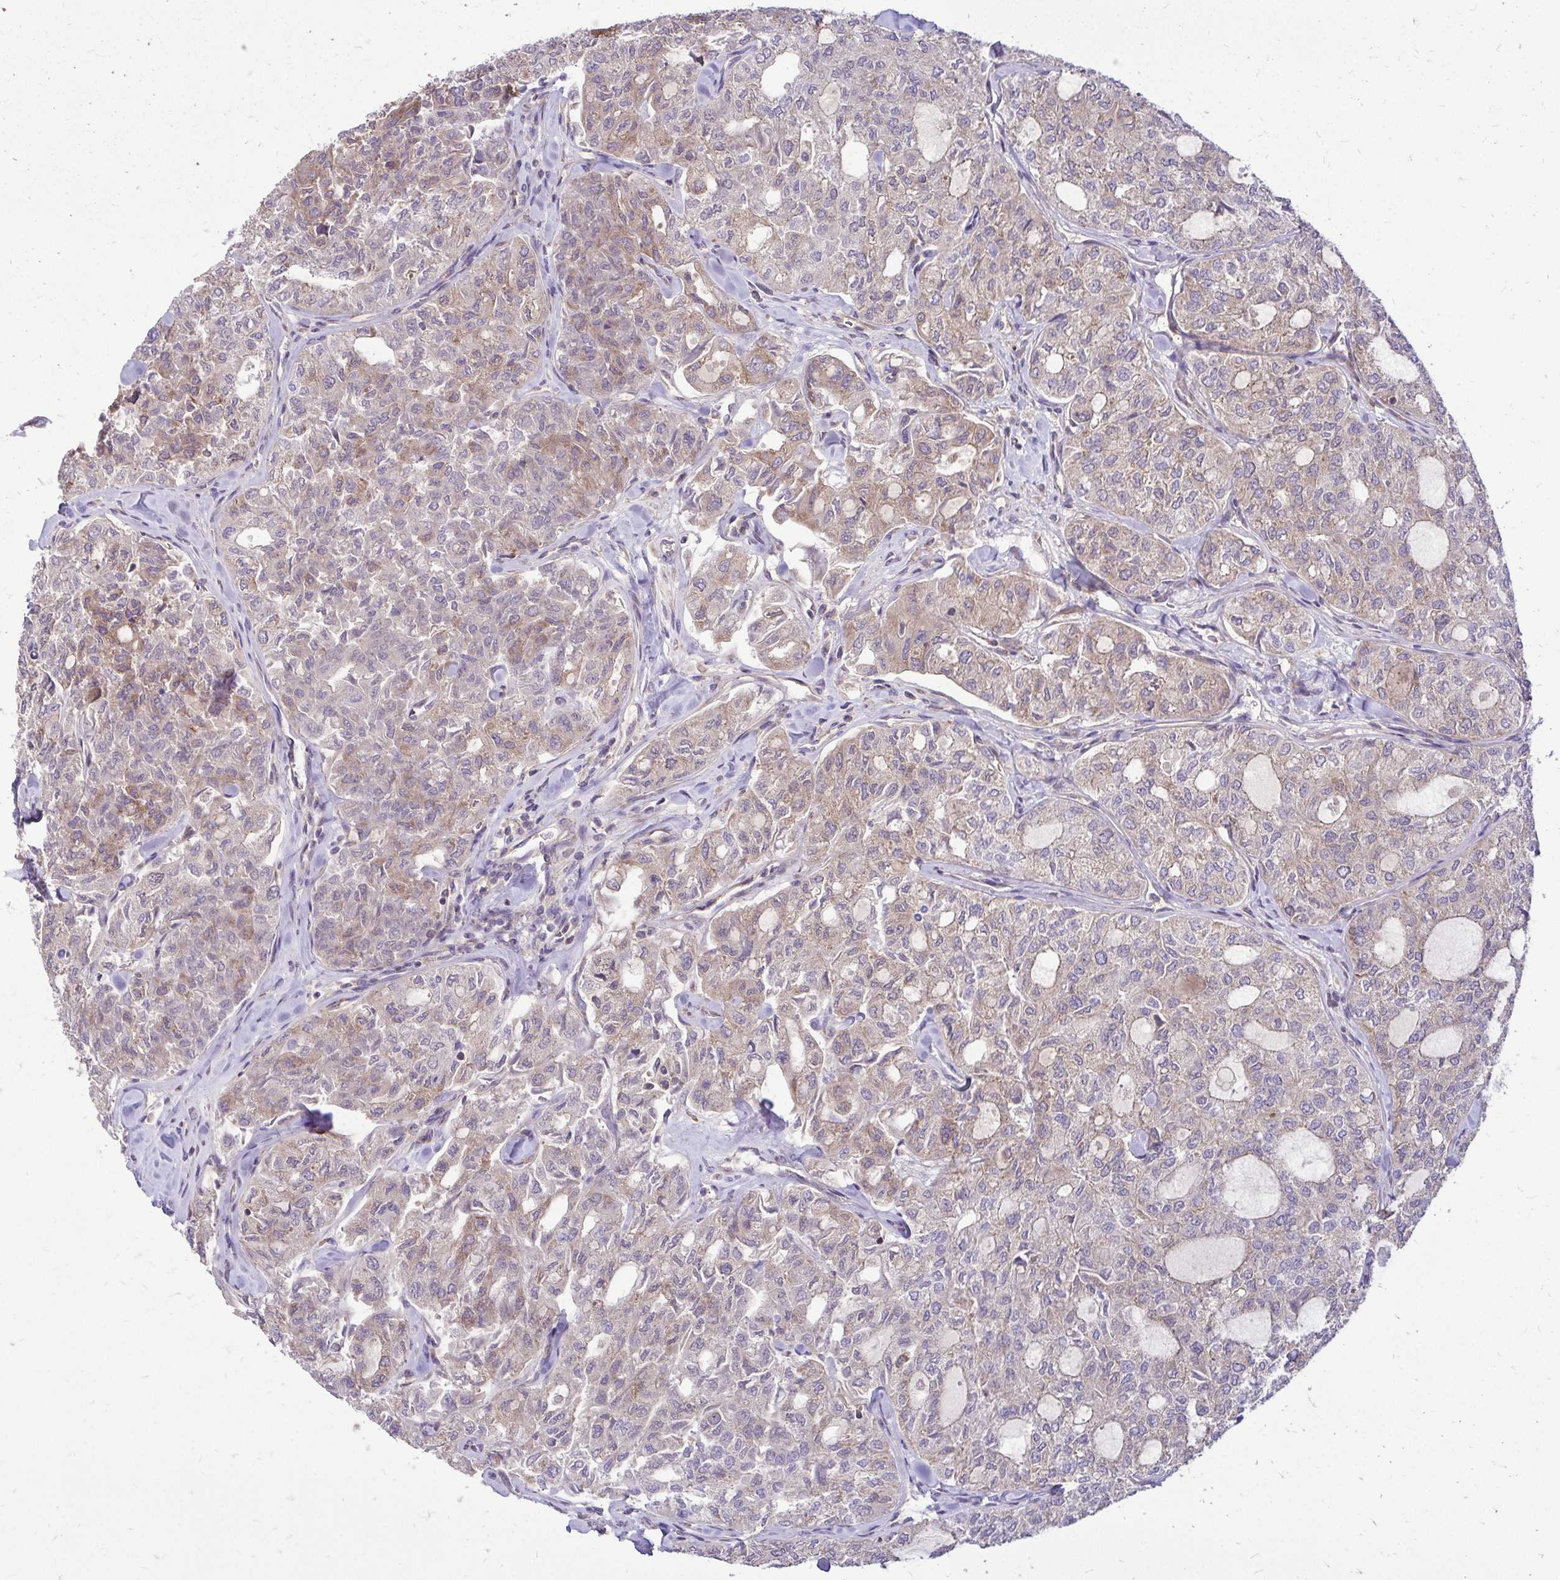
{"staining": {"intensity": "moderate", "quantity": ">75%", "location": "cytoplasmic/membranous"}, "tissue": "thyroid cancer", "cell_type": "Tumor cells", "image_type": "cancer", "snomed": [{"axis": "morphology", "description": "Follicular adenoma carcinoma, NOS"}, {"axis": "topography", "description": "Thyroid gland"}], "caption": "Thyroid cancer was stained to show a protein in brown. There is medium levels of moderate cytoplasmic/membranous expression in about >75% of tumor cells.", "gene": "FMR1", "patient": {"sex": "male", "age": 75}}